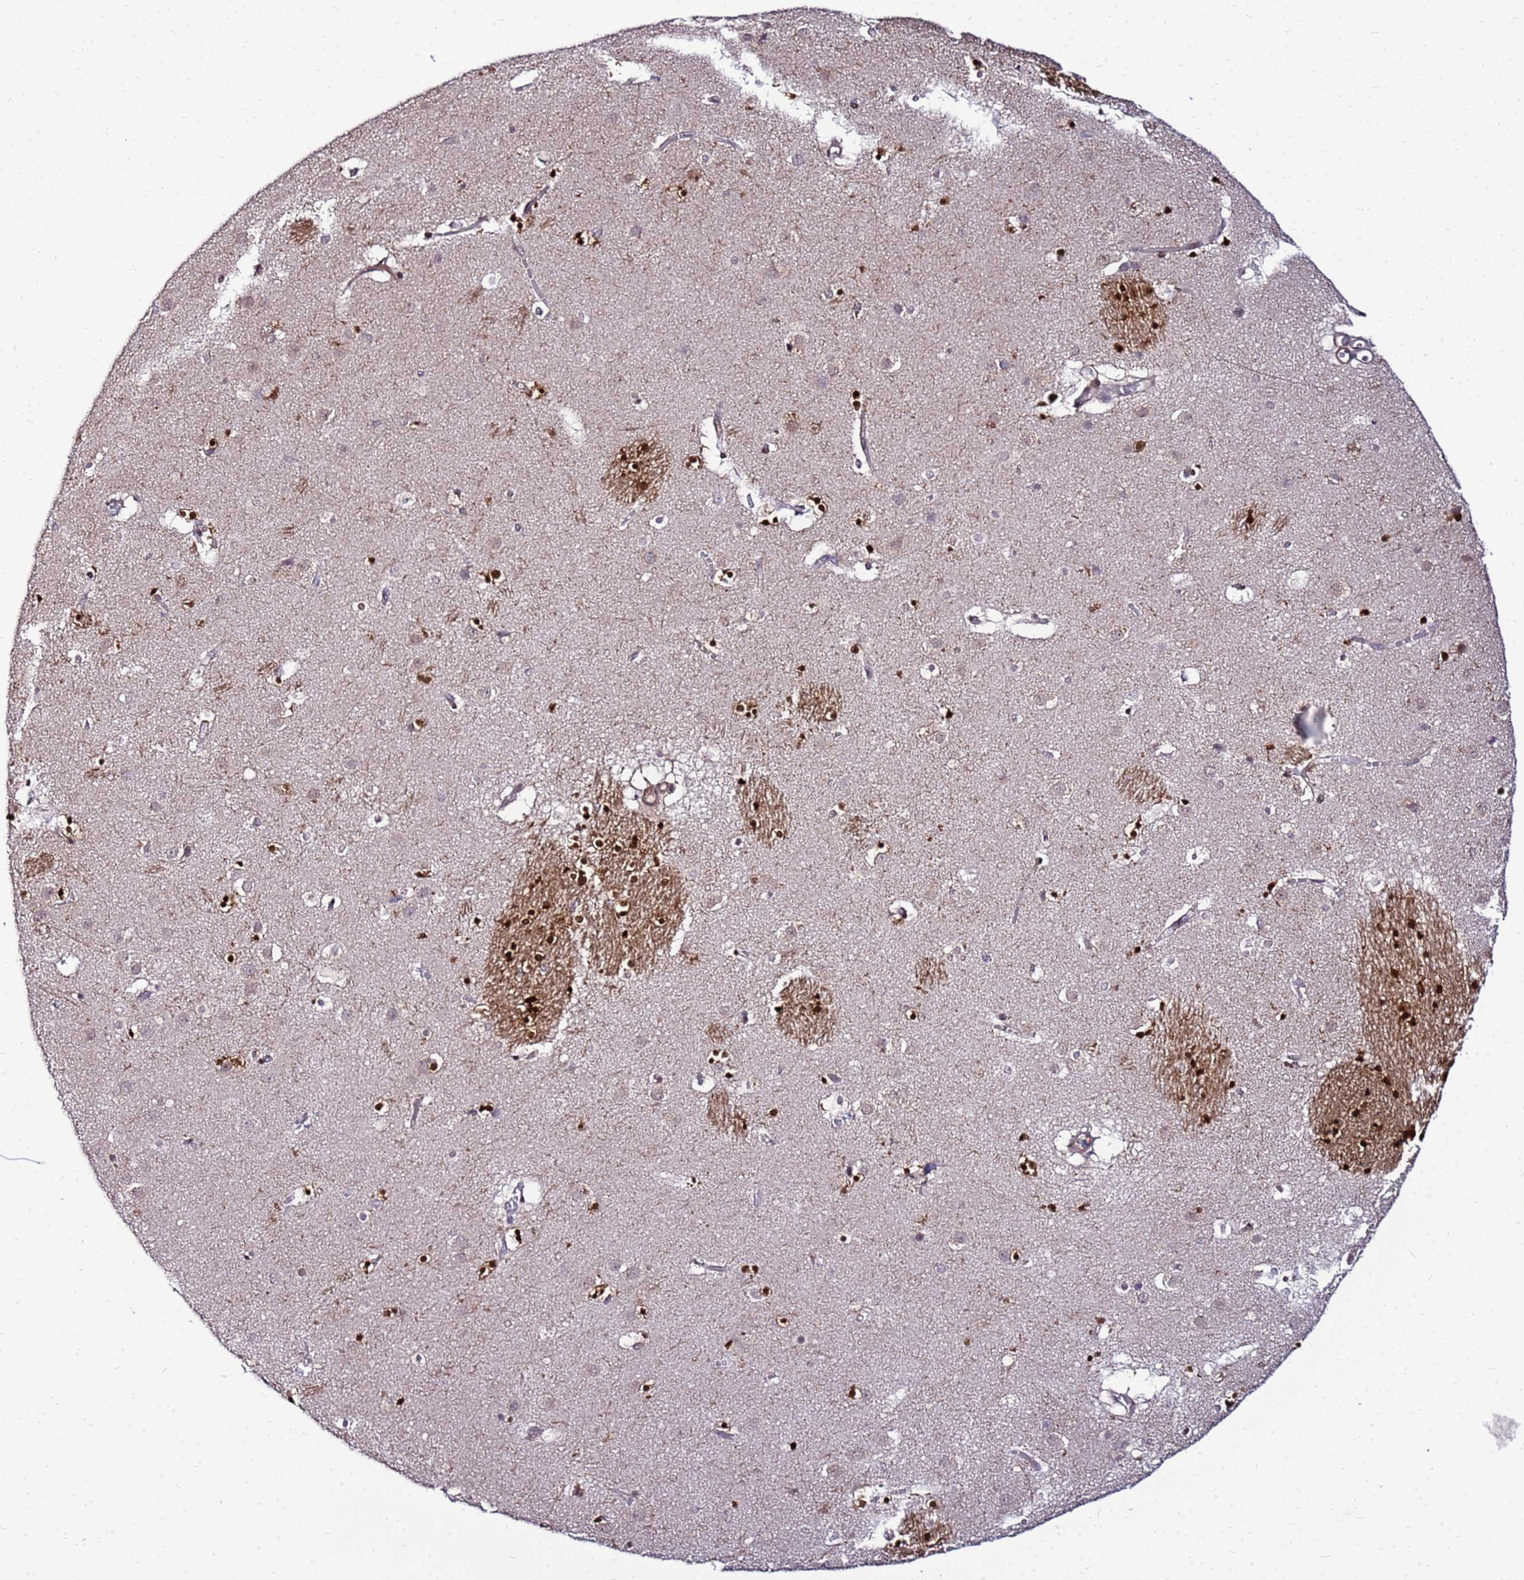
{"staining": {"intensity": "strong", "quantity": ">75%", "location": "nuclear"}, "tissue": "caudate", "cell_type": "Glial cells", "image_type": "normal", "snomed": [{"axis": "morphology", "description": "Normal tissue, NOS"}, {"axis": "topography", "description": "Lateral ventricle wall"}], "caption": "Caudate was stained to show a protein in brown. There is high levels of strong nuclear positivity in about >75% of glial cells. (DAB IHC with brightfield microscopy, high magnification).", "gene": "DBNDD2", "patient": {"sex": "male", "age": 70}}